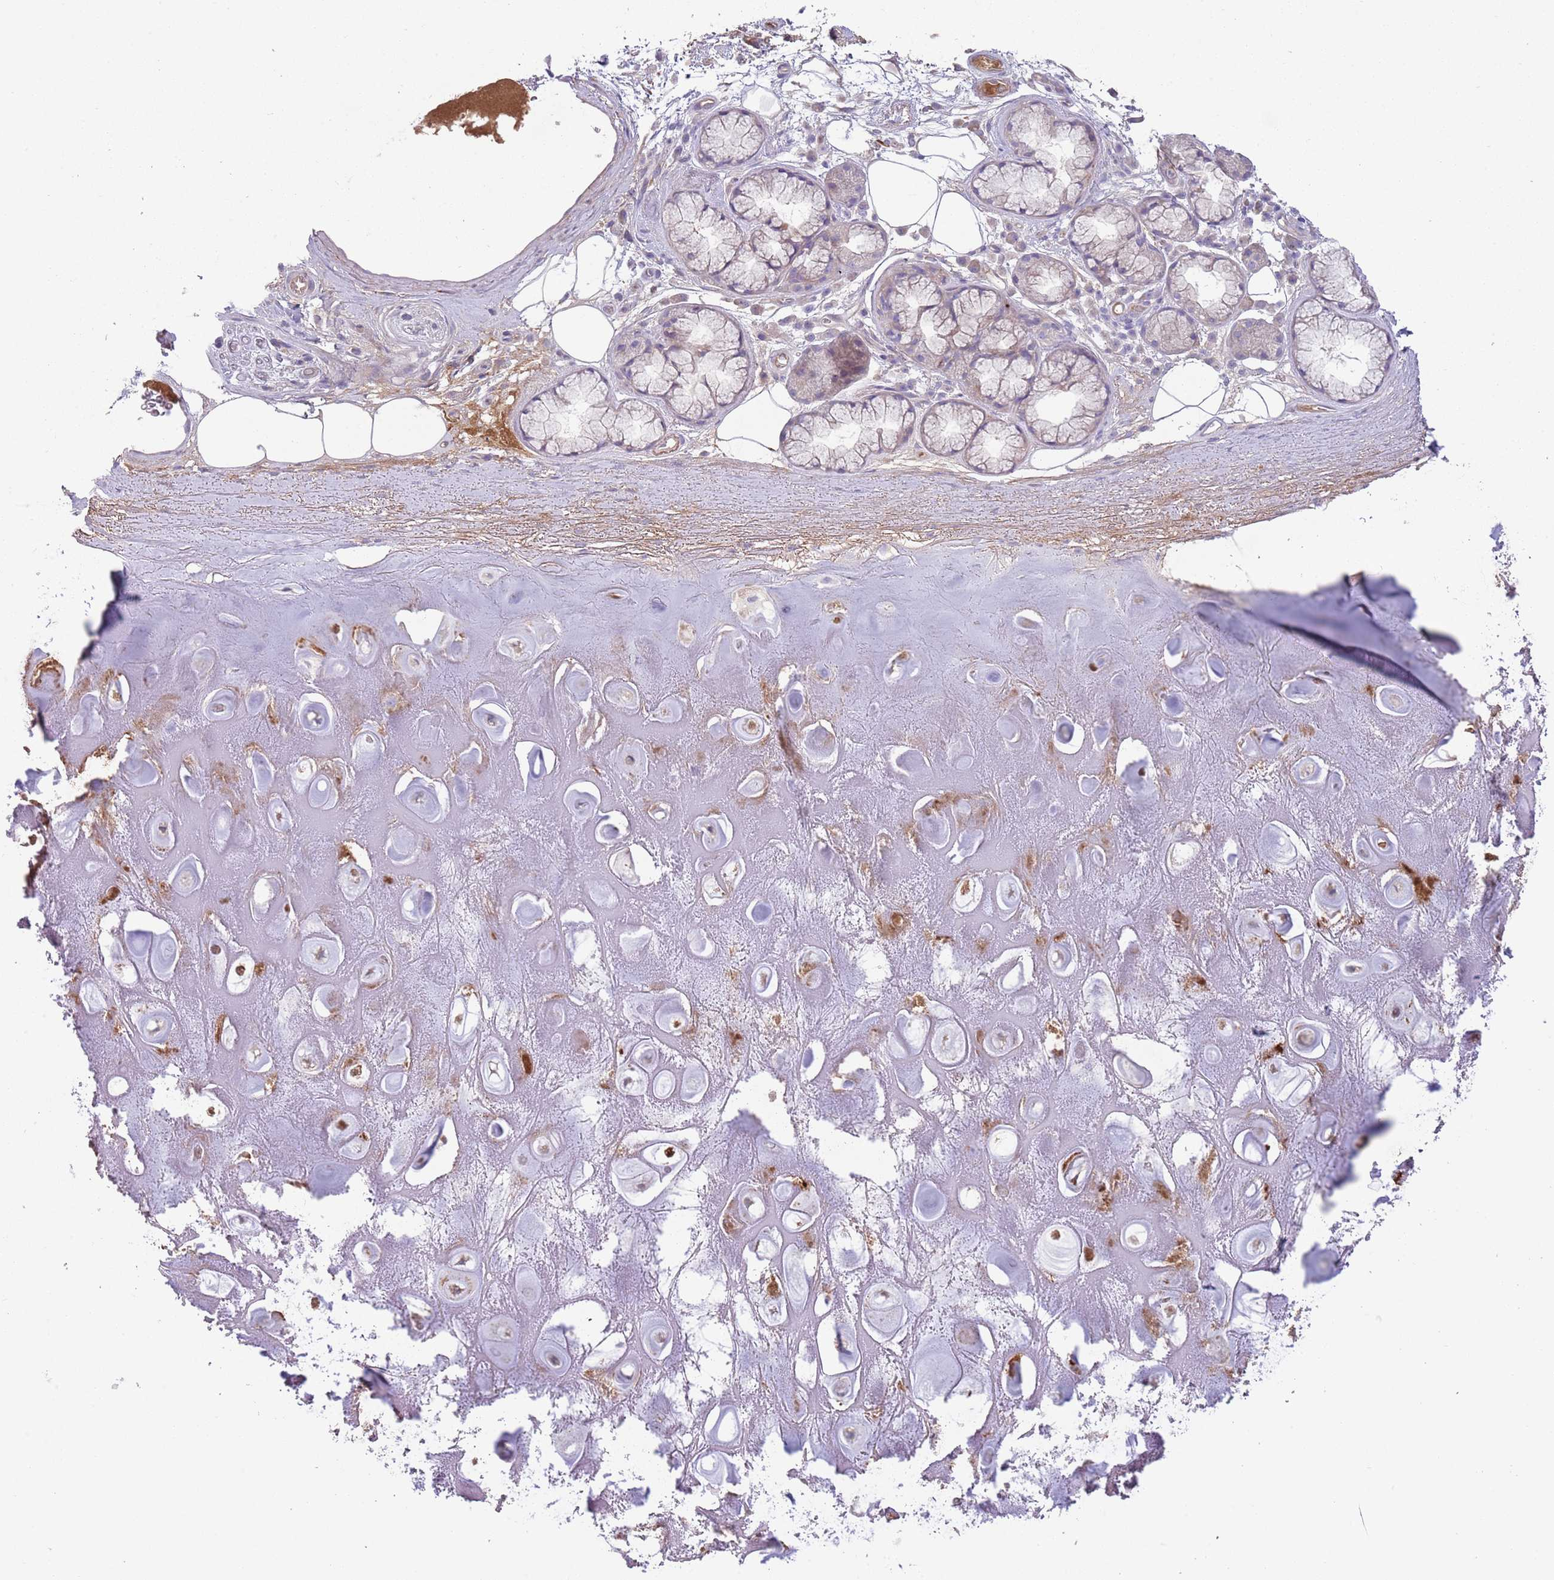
{"staining": {"intensity": "negative", "quantity": "none", "location": "none"}, "tissue": "adipose tissue", "cell_type": "Adipocytes", "image_type": "normal", "snomed": [{"axis": "morphology", "description": "Normal tissue, NOS"}, {"axis": "topography", "description": "Cartilage tissue"}], "caption": "Immunohistochemical staining of benign adipose tissue shows no significant expression in adipocytes. (DAB IHC visualized using brightfield microscopy, high magnification).", "gene": "CFH", "patient": {"sex": "male", "age": 81}}